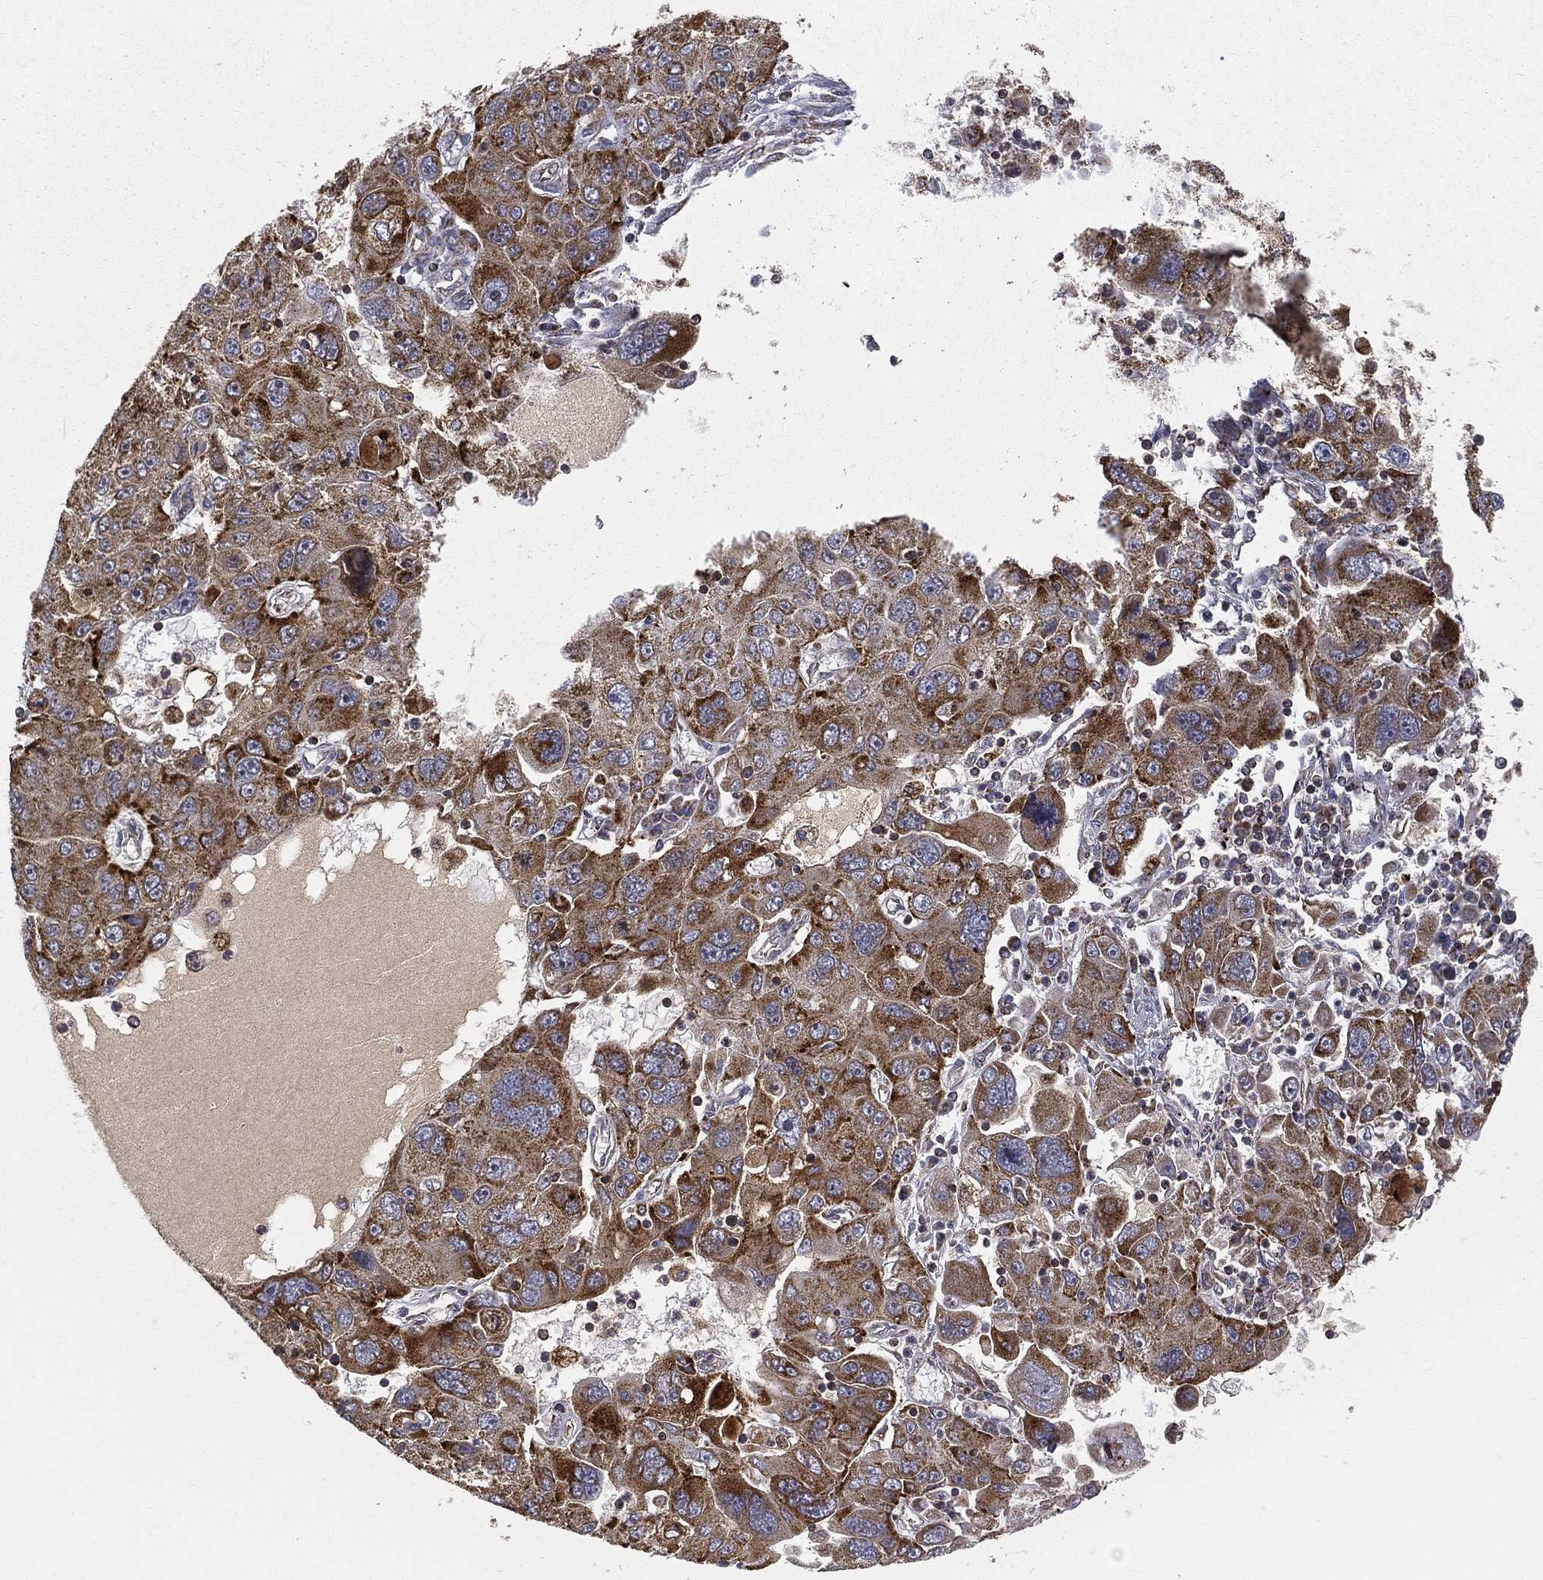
{"staining": {"intensity": "strong", "quantity": "25%-75%", "location": "cytoplasmic/membranous"}, "tissue": "stomach cancer", "cell_type": "Tumor cells", "image_type": "cancer", "snomed": [{"axis": "morphology", "description": "Adenocarcinoma, NOS"}, {"axis": "topography", "description": "Stomach"}], "caption": "Stomach cancer (adenocarcinoma) was stained to show a protein in brown. There is high levels of strong cytoplasmic/membranous expression in about 25%-75% of tumor cells.", "gene": "RIN3", "patient": {"sex": "male", "age": 56}}